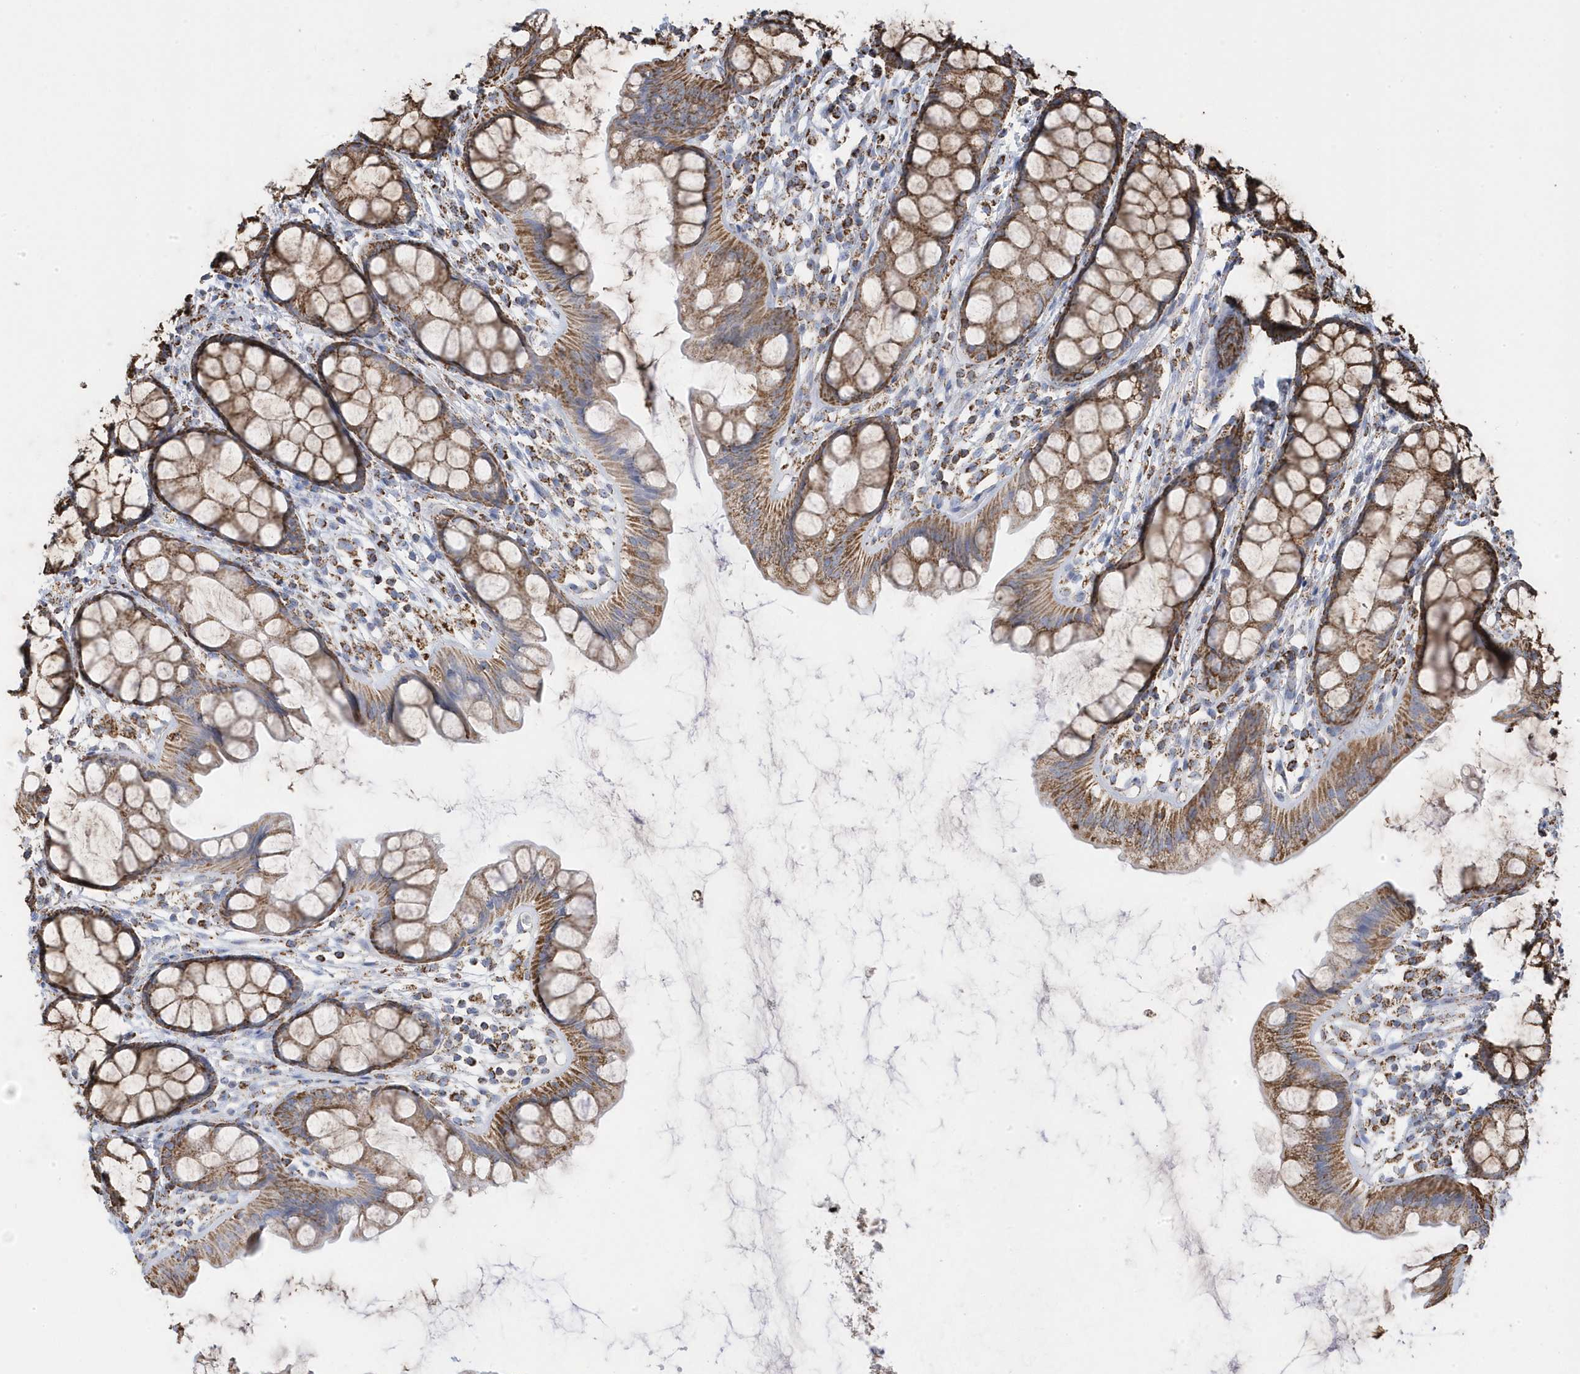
{"staining": {"intensity": "moderate", "quantity": ">75%", "location": "cytoplasmic/membranous"}, "tissue": "rectum", "cell_type": "Glandular cells", "image_type": "normal", "snomed": [{"axis": "morphology", "description": "Normal tissue, NOS"}, {"axis": "topography", "description": "Rectum"}], "caption": "Moderate cytoplasmic/membranous expression for a protein is identified in approximately >75% of glandular cells of normal rectum using immunohistochemistry (IHC).", "gene": "GTPBP8", "patient": {"sex": "female", "age": 65}}